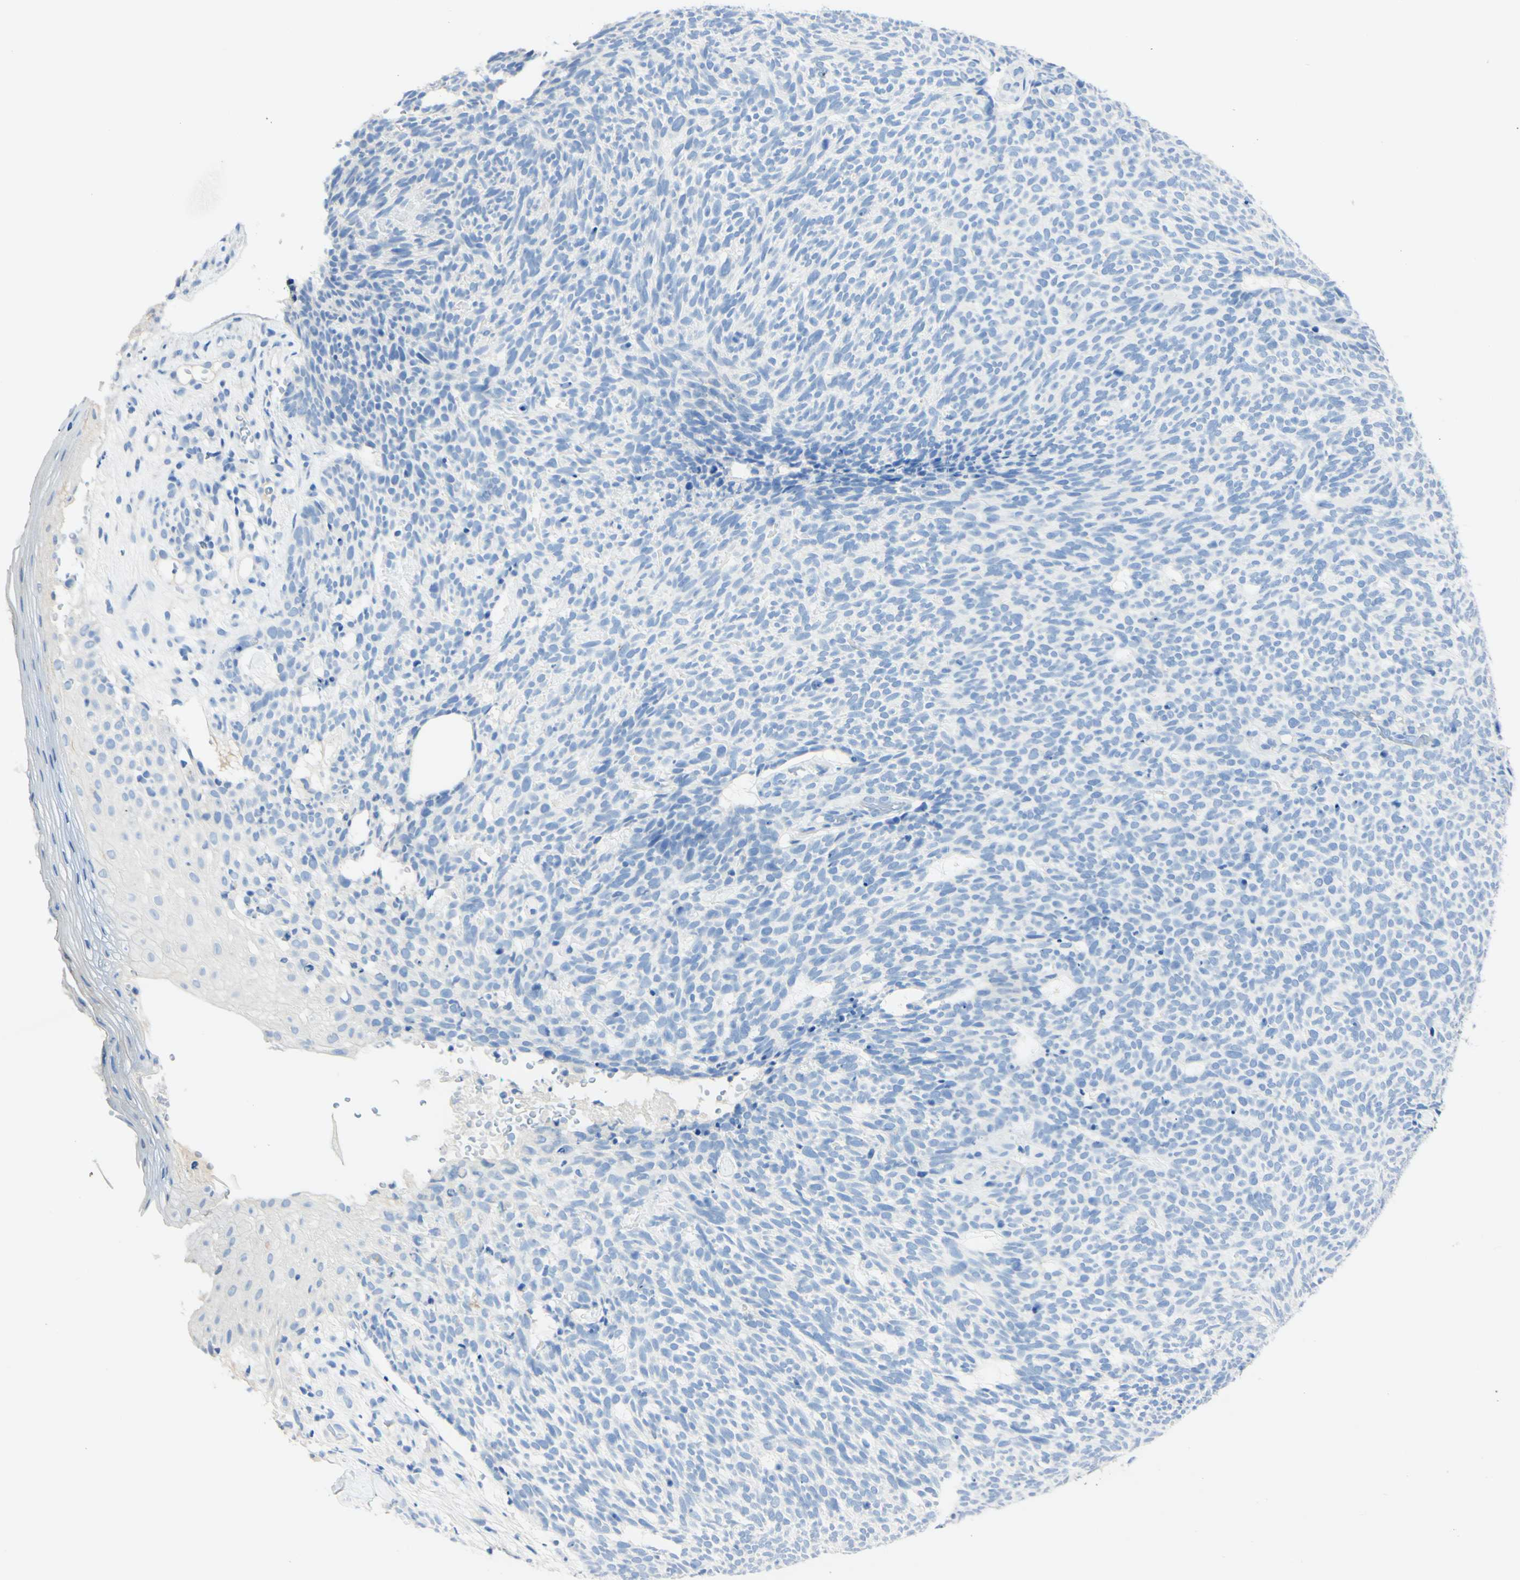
{"staining": {"intensity": "negative", "quantity": "none", "location": "none"}, "tissue": "skin cancer", "cell_type": "Tumor cells", "image_type": "cancer", "snomed": [{"axis": "morphology", "description": "Basal cell carcinoma"}, {"axis": "topography", "description": "Skin"}], "caption": "Immunohistochemistry histopathology image of human skin cancer (basal cell carcinoma) stained for a protein (brown), which displays no staining in tumor cells.", "gene": "PIGR", "patient": {"sex": "female", "age": 84}}